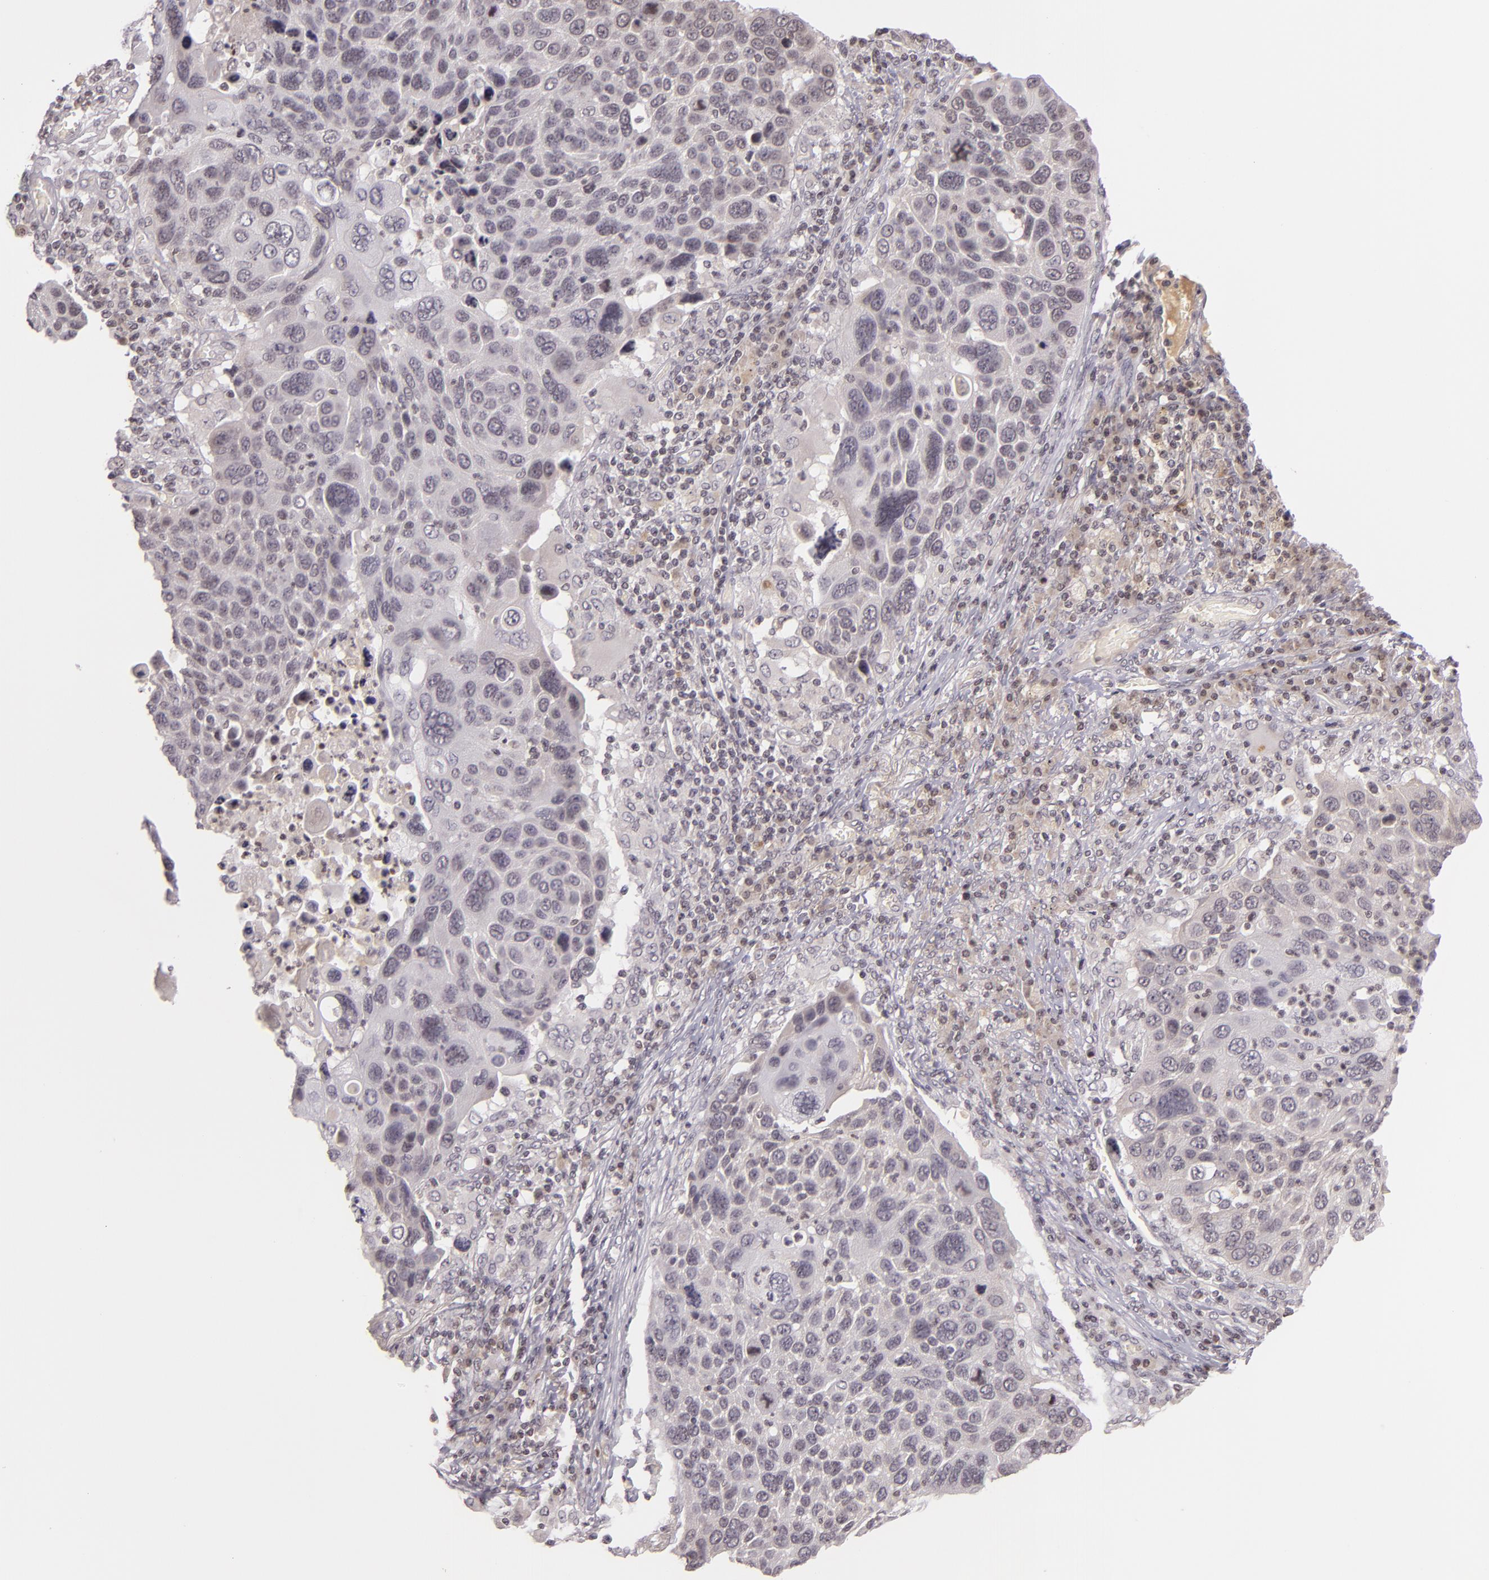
{"staining": {"intensity": "weak", "quantity": "<25%", "location": "cytoplasmic/membranous"}, "tissue": "lung cancer", "cell_type": "Tumor cells", "image_type": "cancer", "snomed": [{"axis": "morphology", "description": "Squamous cell carcinoma, NOS"}, {"axis": "topography", "description": "Lung"}], "caption": "DAB immunohistochemical staining of lung cancer demonstrates no significant staining in tumor cells.", "gene": "CASP8", "patient": {"sex": "male", "age": 68}}